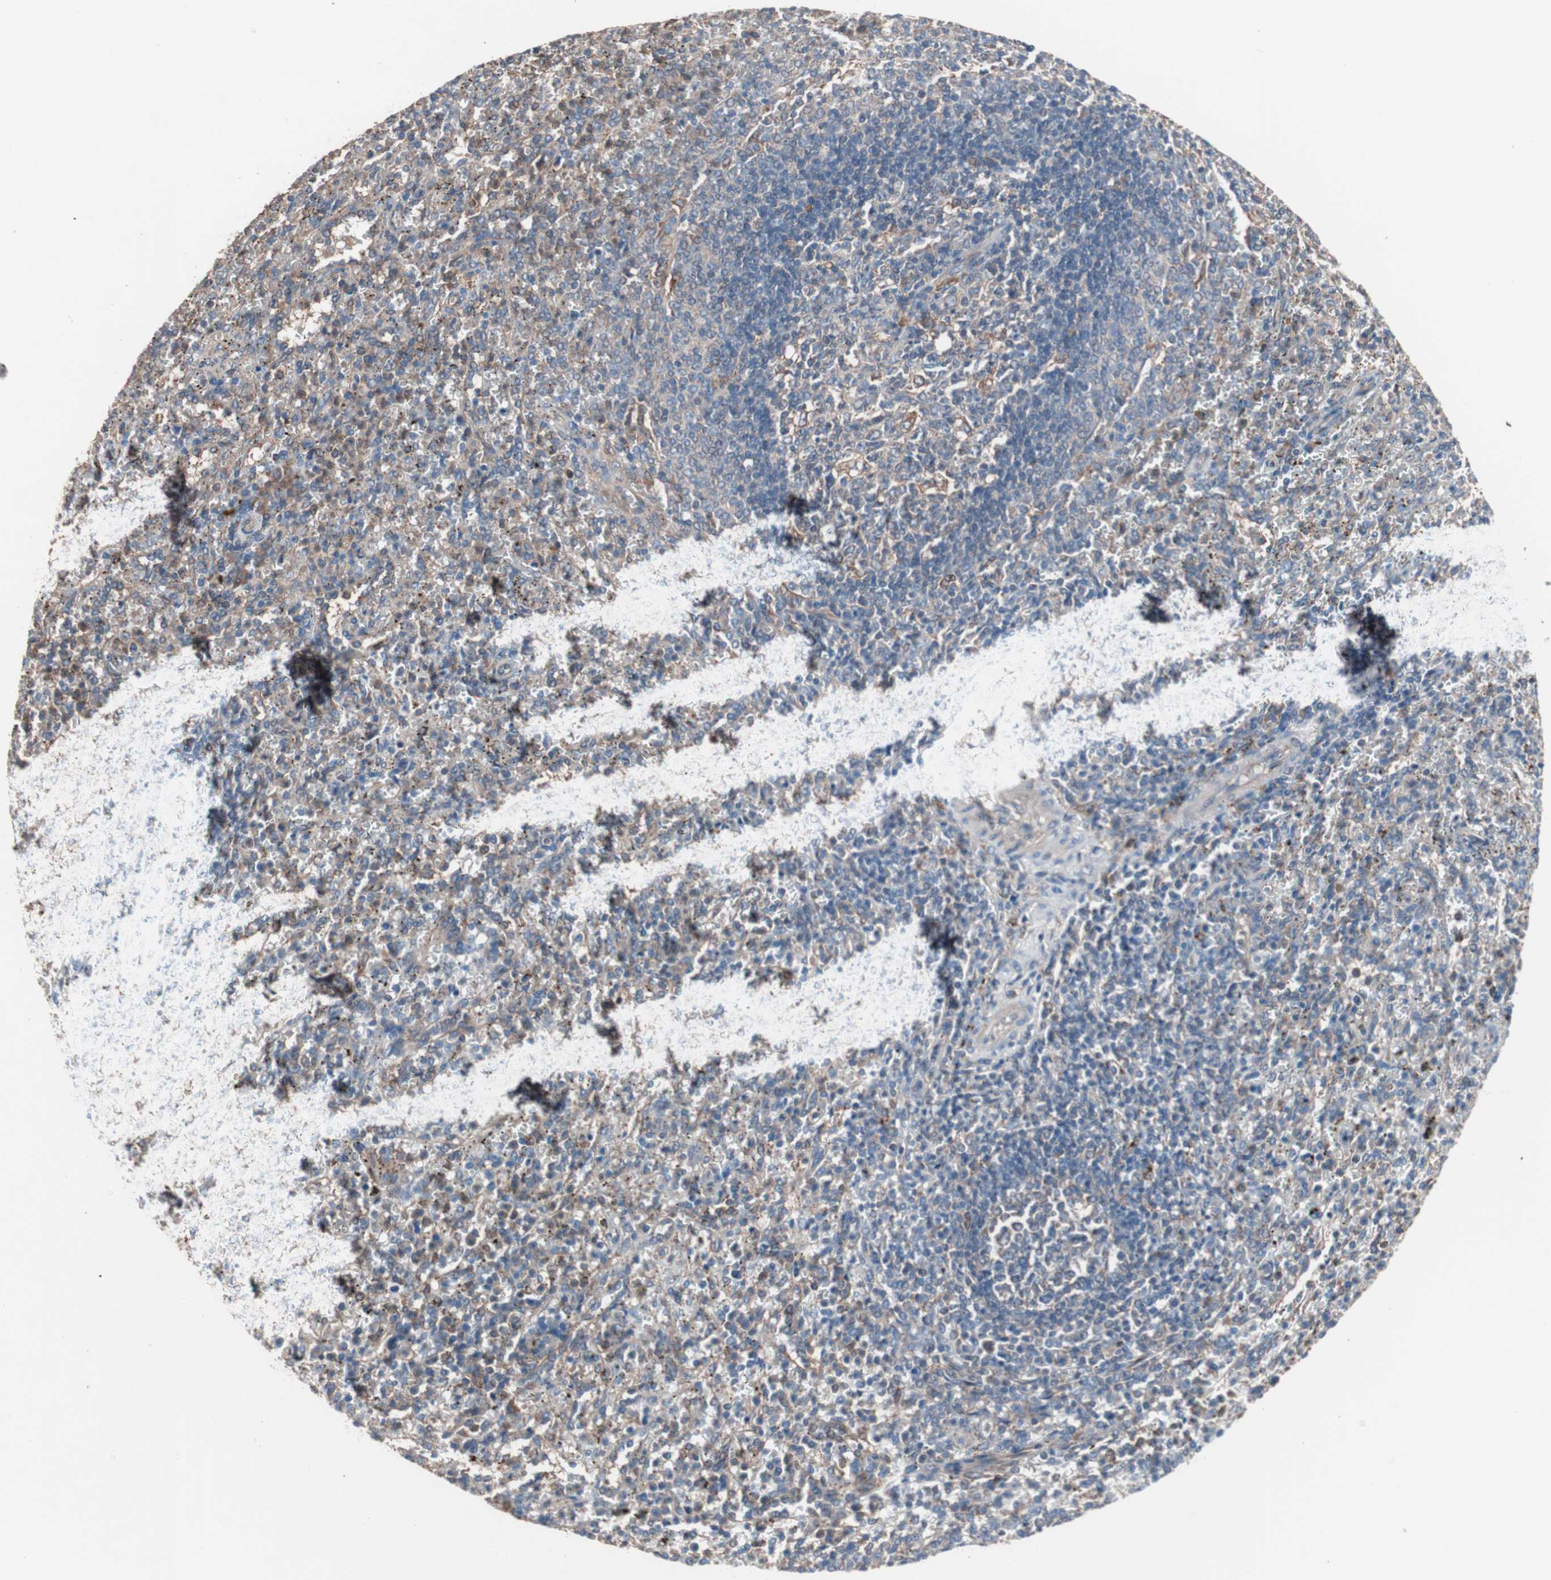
{"staining": {"intensity": "weak", "quantity": "25%-75%", "location": "cytoplasmic/membranous"}, "tissue": "spleen", "cell_type": "Cells in red pulp", "image_type": "normal", "snomed": [{"axis": "morphology", "description": "Normal tissue, NOS"}, {"axis": "topography", "description": "Spleen"}], "caption": "A photomicrograph of human spleen stained for a protein demonstrates weak cytoplasmic/membranous brown staining in cells in red pulp. Ihc stains the protein in brown and the nuclei are stained blue.", "gene": "ATG7", "patient": {"sex": "female", "age": 10}}